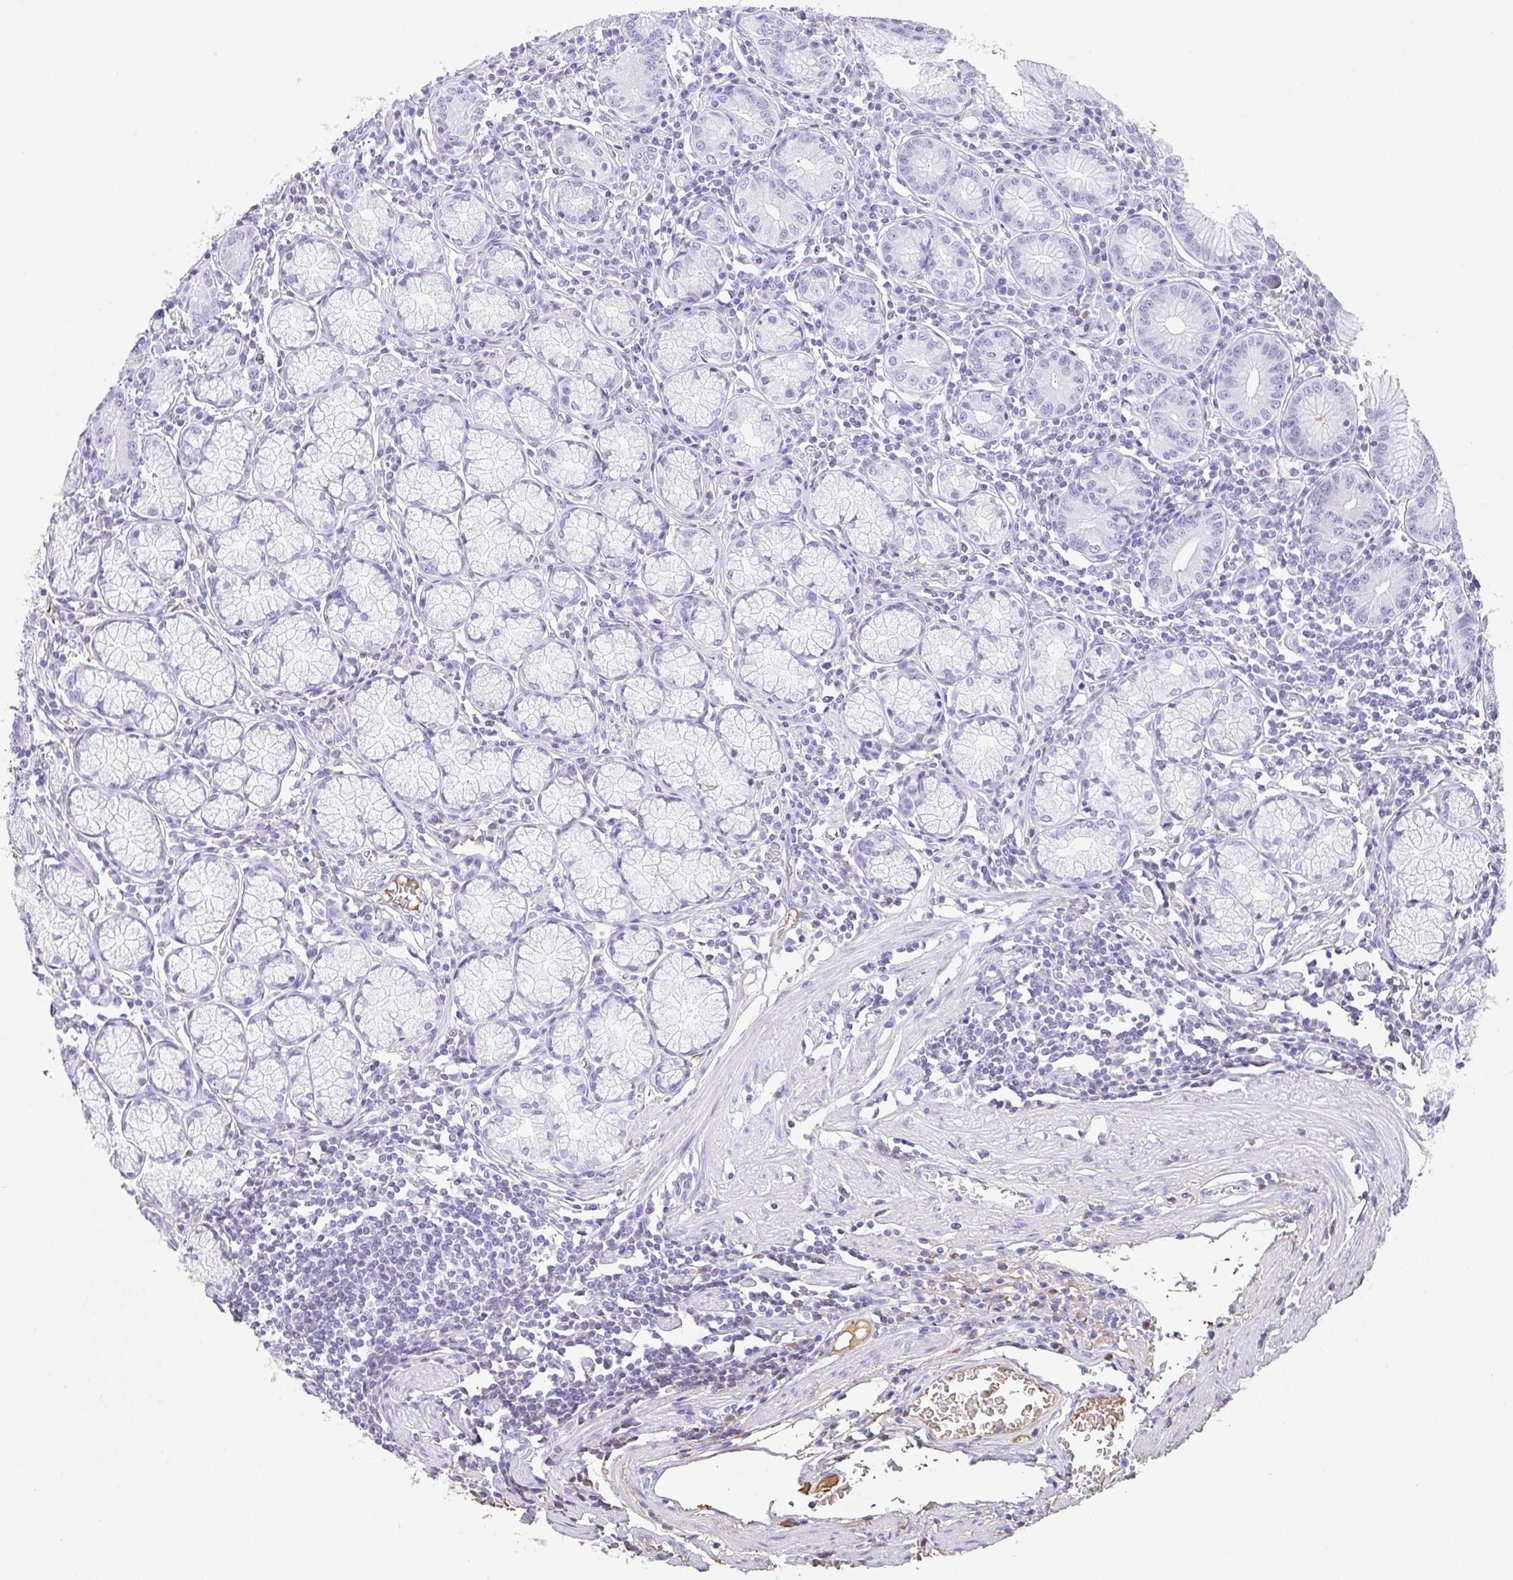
{"staining": {"intensity": "negative", "quantity": "none", "location": "none"}, "tissue": "stomach", "cell_type": "Glandular cells", "image_type": "normal", "snomed": [{"axis": "morphology", "description": "Normal tissue, NOS"}, {"axis": "topography", "description": "Stomach"}], "caption": "Normal stomach was stained to show a protein in brown. There is no significant positivity in glandular cells.", "gene": "HOXC12", "patient": {"sex": "male", "age": 55}}